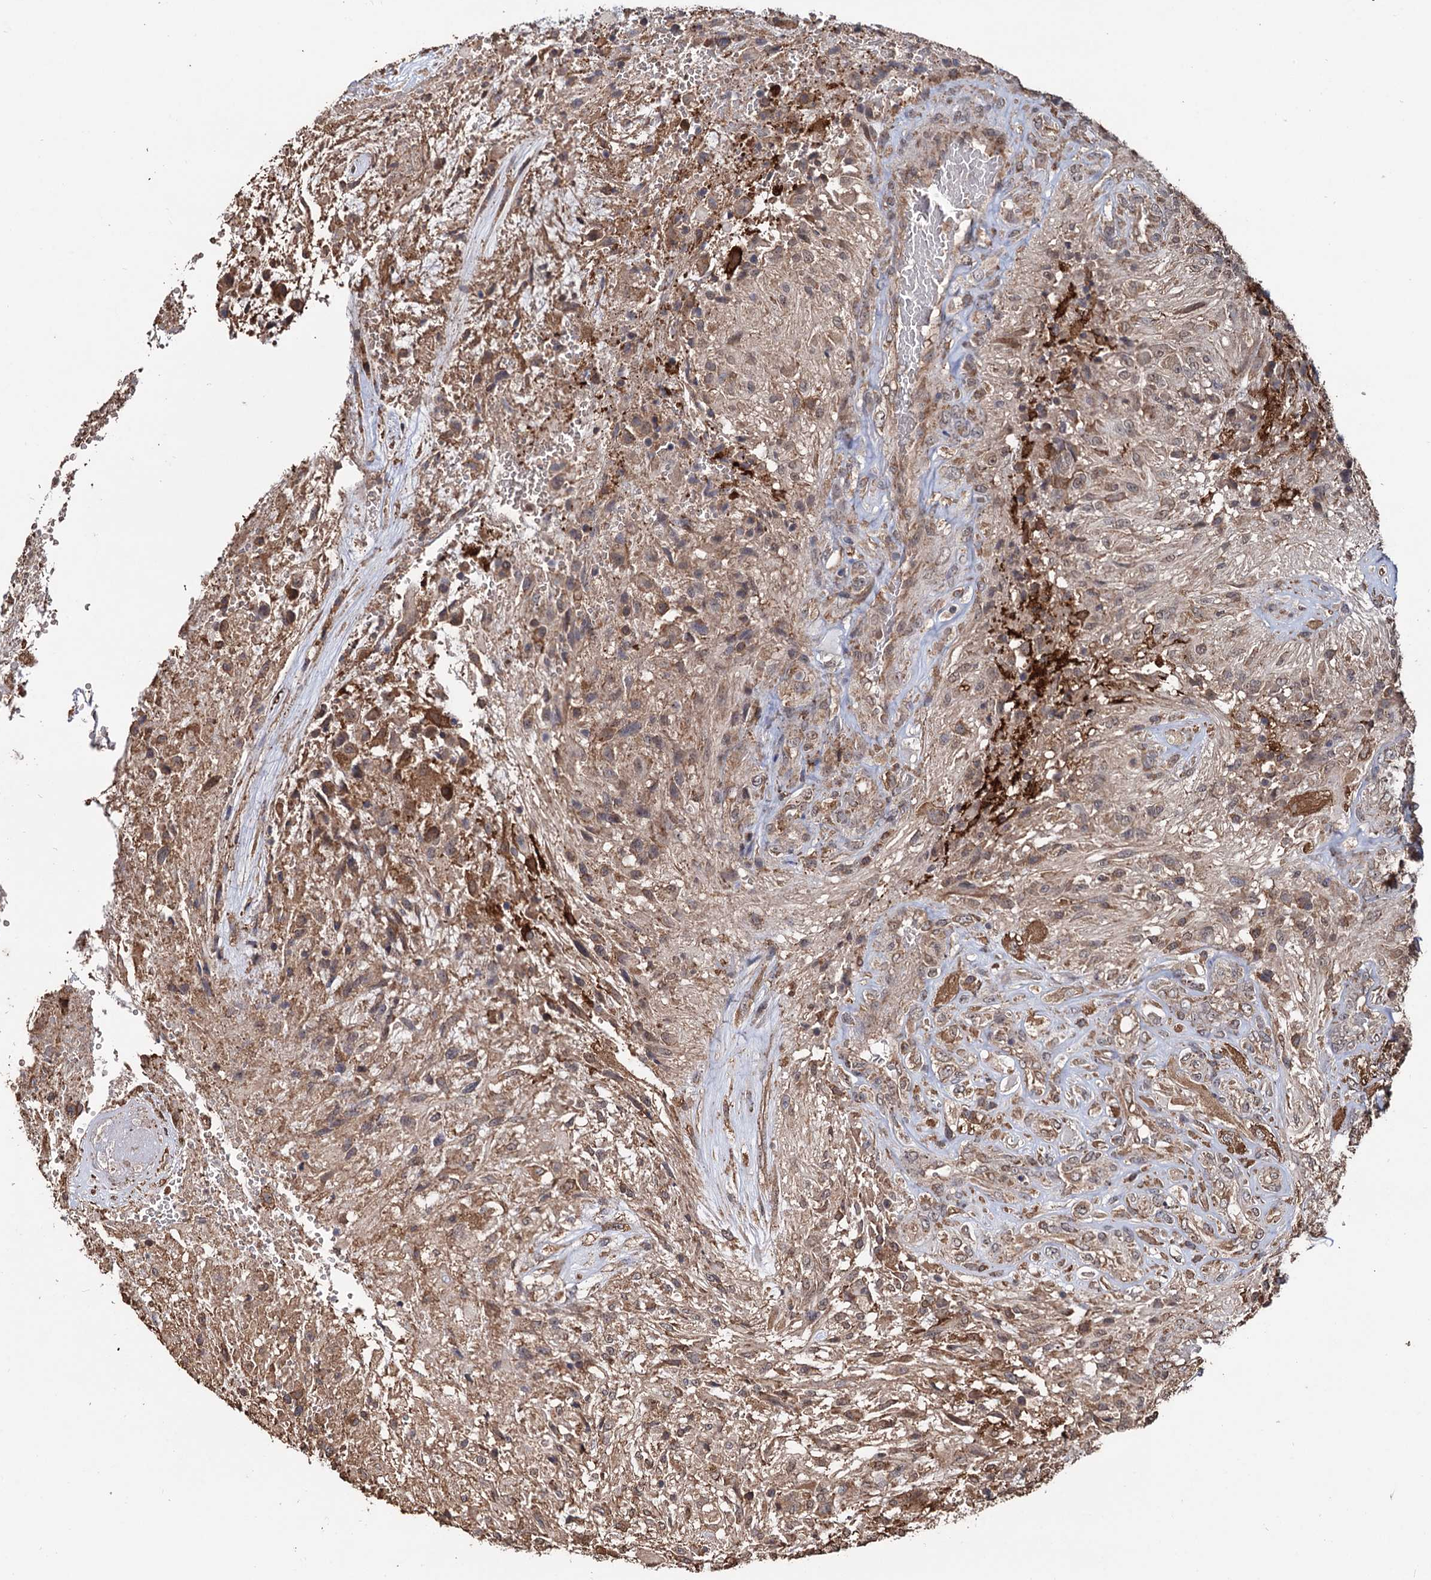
{"staining": {"intensity": "weak", "quantity": "25%-75%", "location": "cytoplasmic/membranous"}, "tissue": "glioma", "cell_type": "Tumor cells", "image_type": "cancer", "snomed": [{"axis": "morphology", "description": "Glioma, malignant, High grade"}, {"axis": "topography", "description": "Brain"}], "caption": "Human glioma stained with a protein marker shows weak staining in tumor cells.", "gene": "TBC1D12", "patient": {"sex": "male", "age": 56}}